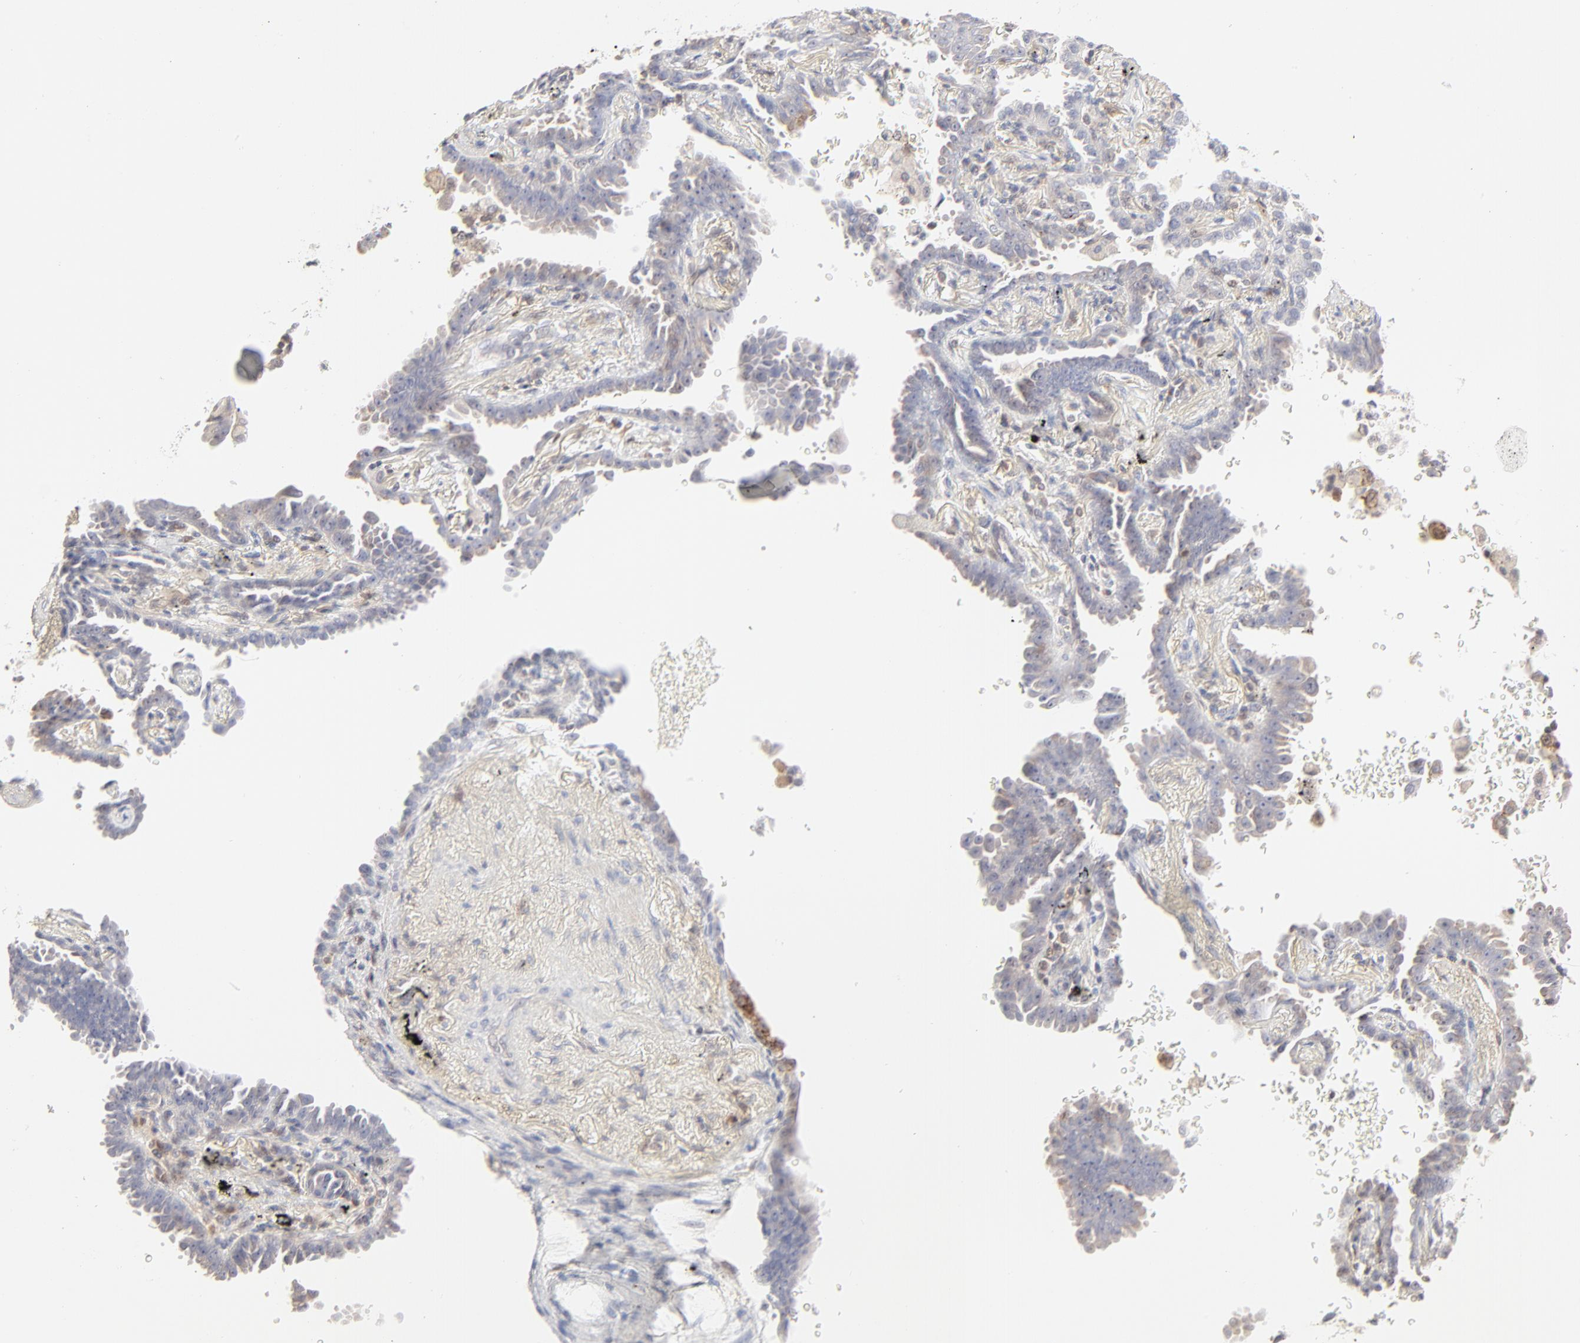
{"staining": {"intensity": "negative", "quantity": "none", "location": "none"}, "tissue": "lung cancer", "cell_type": "Tumor cells", "image_type": "cancer", "snomed": [{"axis": "morphology", "description": "Adenocarcinoma, NOS"}, {"axis": "topography", "description": "Lung"}], "caption": "Tumor cells show no significant staining in lung cancer.", "gene": "CDK6", "patient": {"sex": "female", "age": 64}}